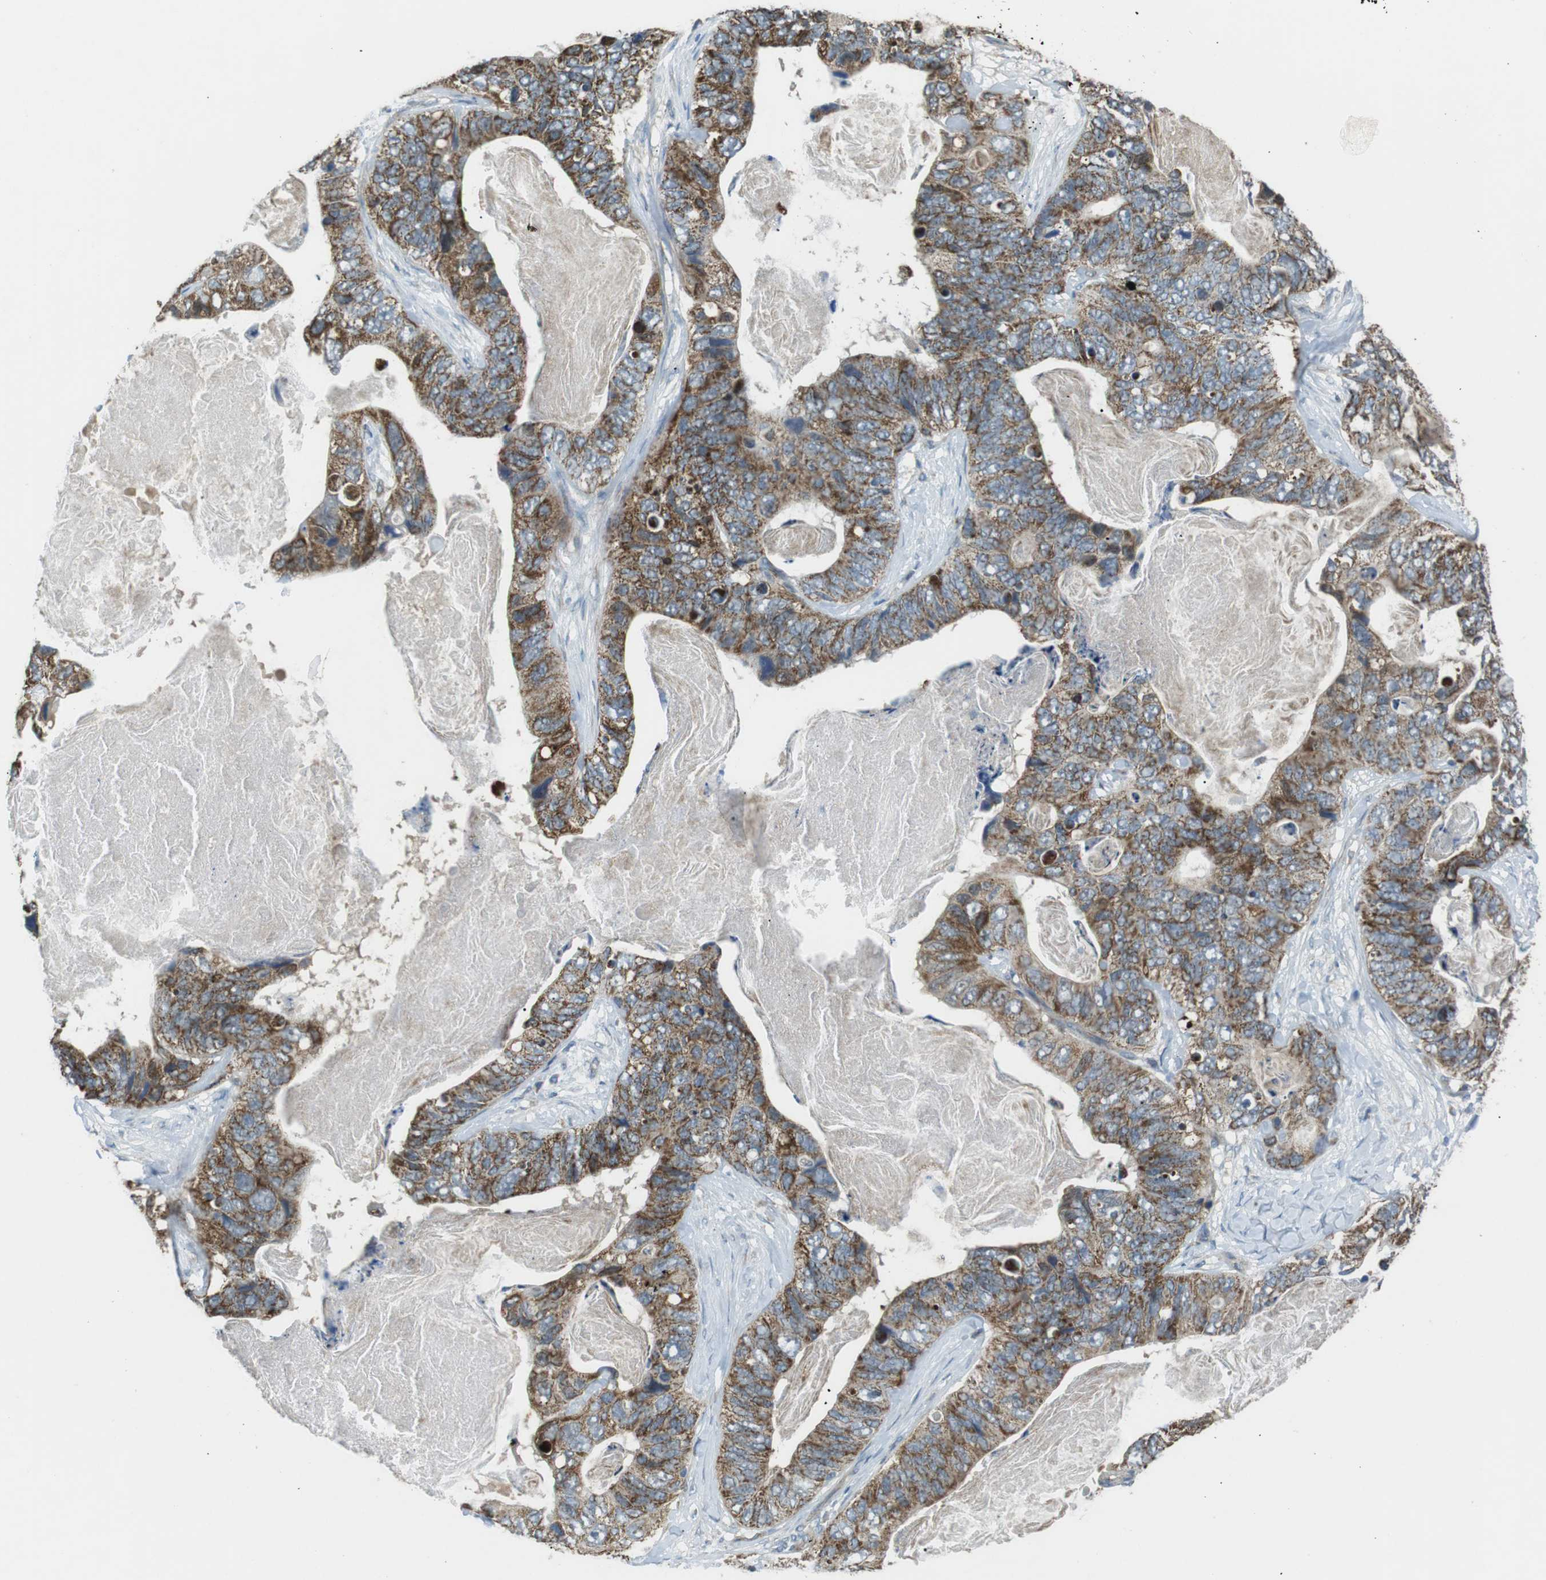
{"staining": {"intensity": "moderate", "quantity": ">75%", "location": "cytoplasmic/membranous"}, "tissue": "stomach cancer", "cell_type": "Tumor cells", "image_type": "cancer", "snomed": [{"axis": "morphology", "description": "Adenocarcinoma, NOS"}, {"axis": "topography", "description": "Stomach"}], "caption": "Protein staining of stomach cancer tissue shows moderate cytoplasmic/membranous expression in approximately >75% of tumor cells. The staining was performed using DAB to visualize the protein expression in brown, while the nuclei were stained in blue with hematoxylin (Magnification: 20x).", "gene": "BACE1", "patient": {"sex": "female", "age": 89}}